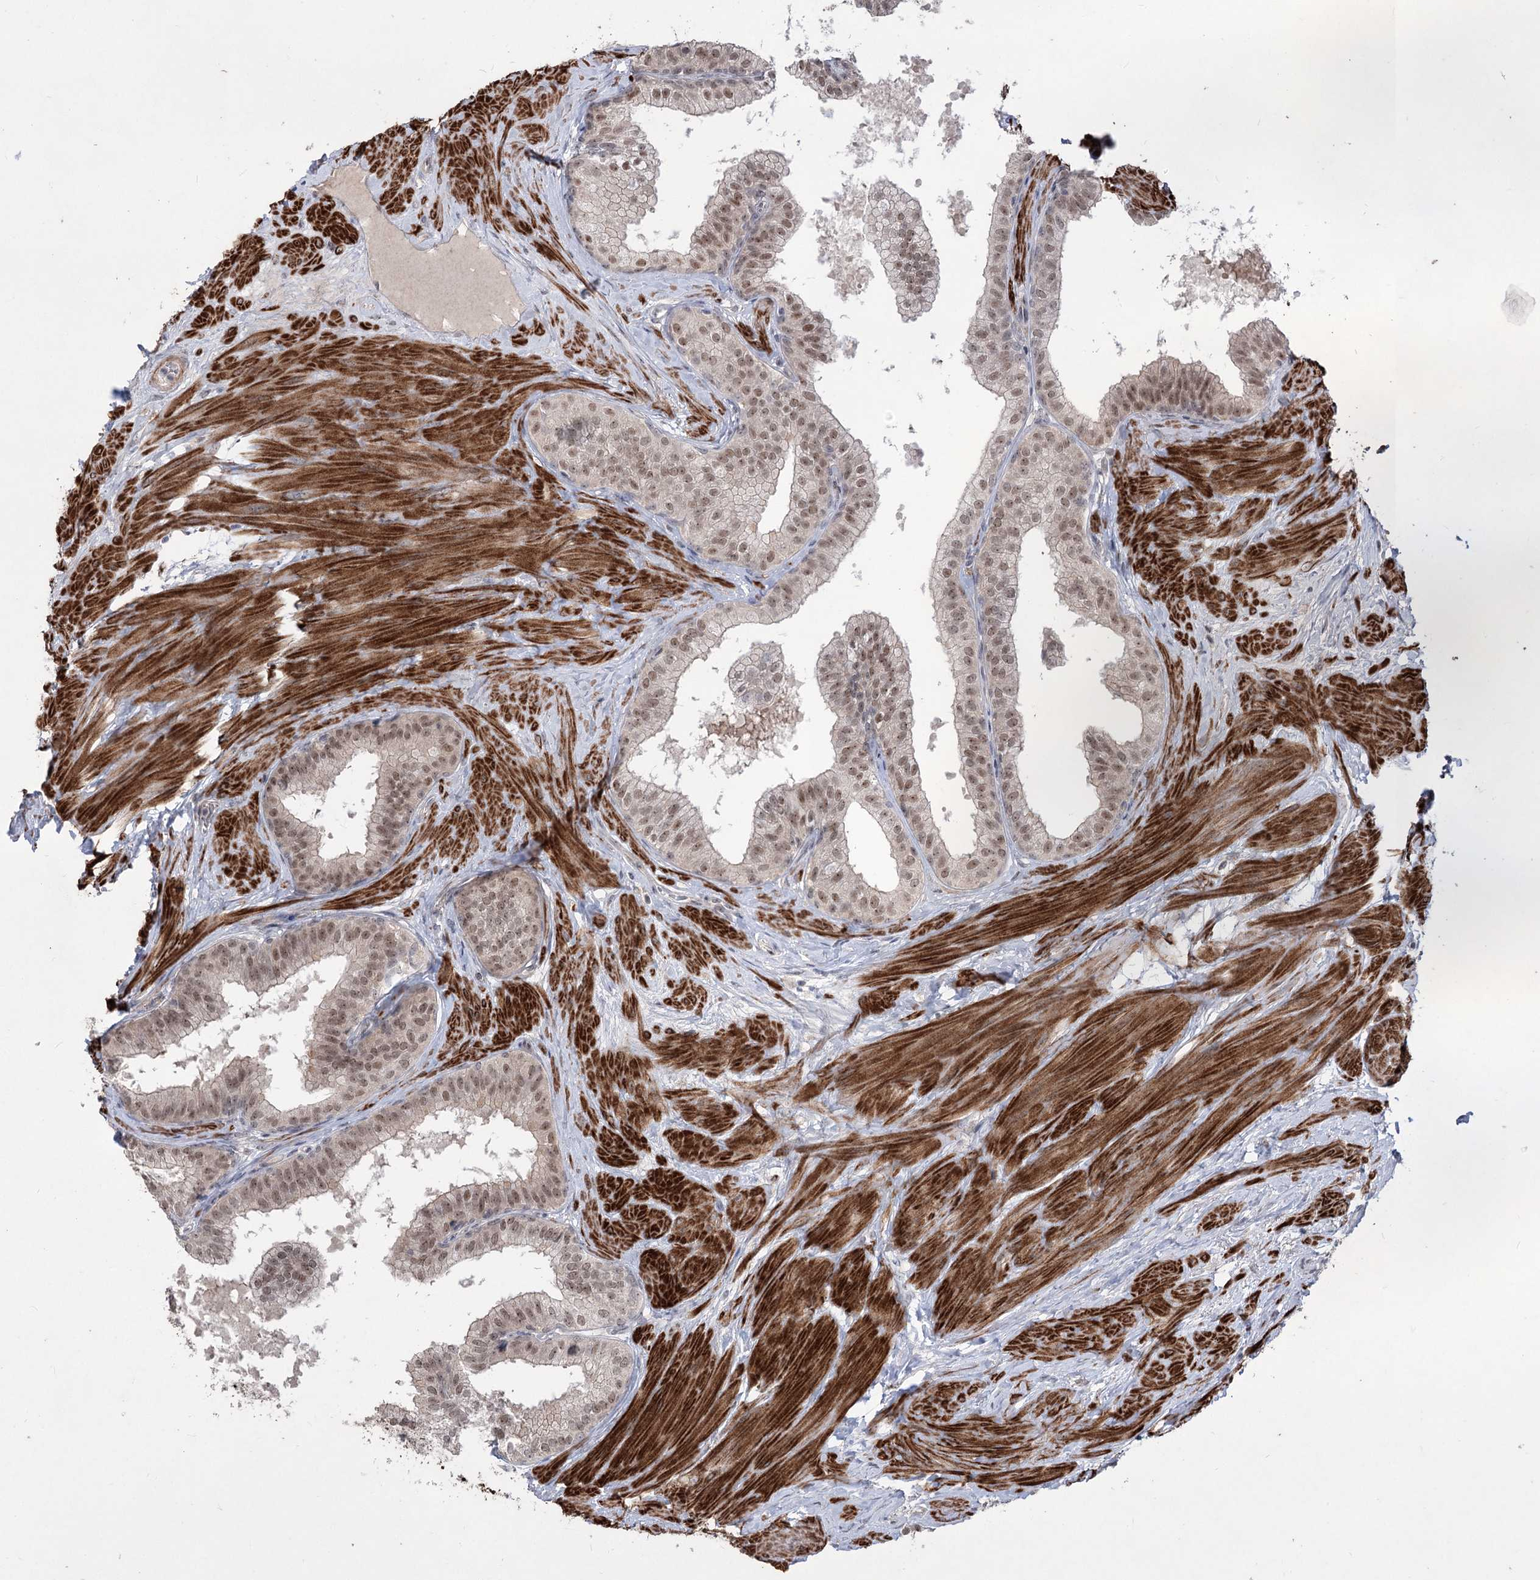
{"staining": {"intensity": "weak", "quantity": "25%-75%", "location": "nuclear"}, "tissue": "prostate", "cell_type": "Glandular cells", "image_type": "normal", "snomed": [{"axis": "morphology", "description": "Normal tissue, NOS"}, {"axis": "topography", "description": "Prostate"}], "caption": "This image displays unremarkable prostate stained with immunohistochemistry to label a protein in brown. The nuclear of glandular cells show weak positivity for the protein. Nuclei are counter-stained blue.", "gene": "ZSCAN23", "patient": {"sex": "male", "age": 60}}